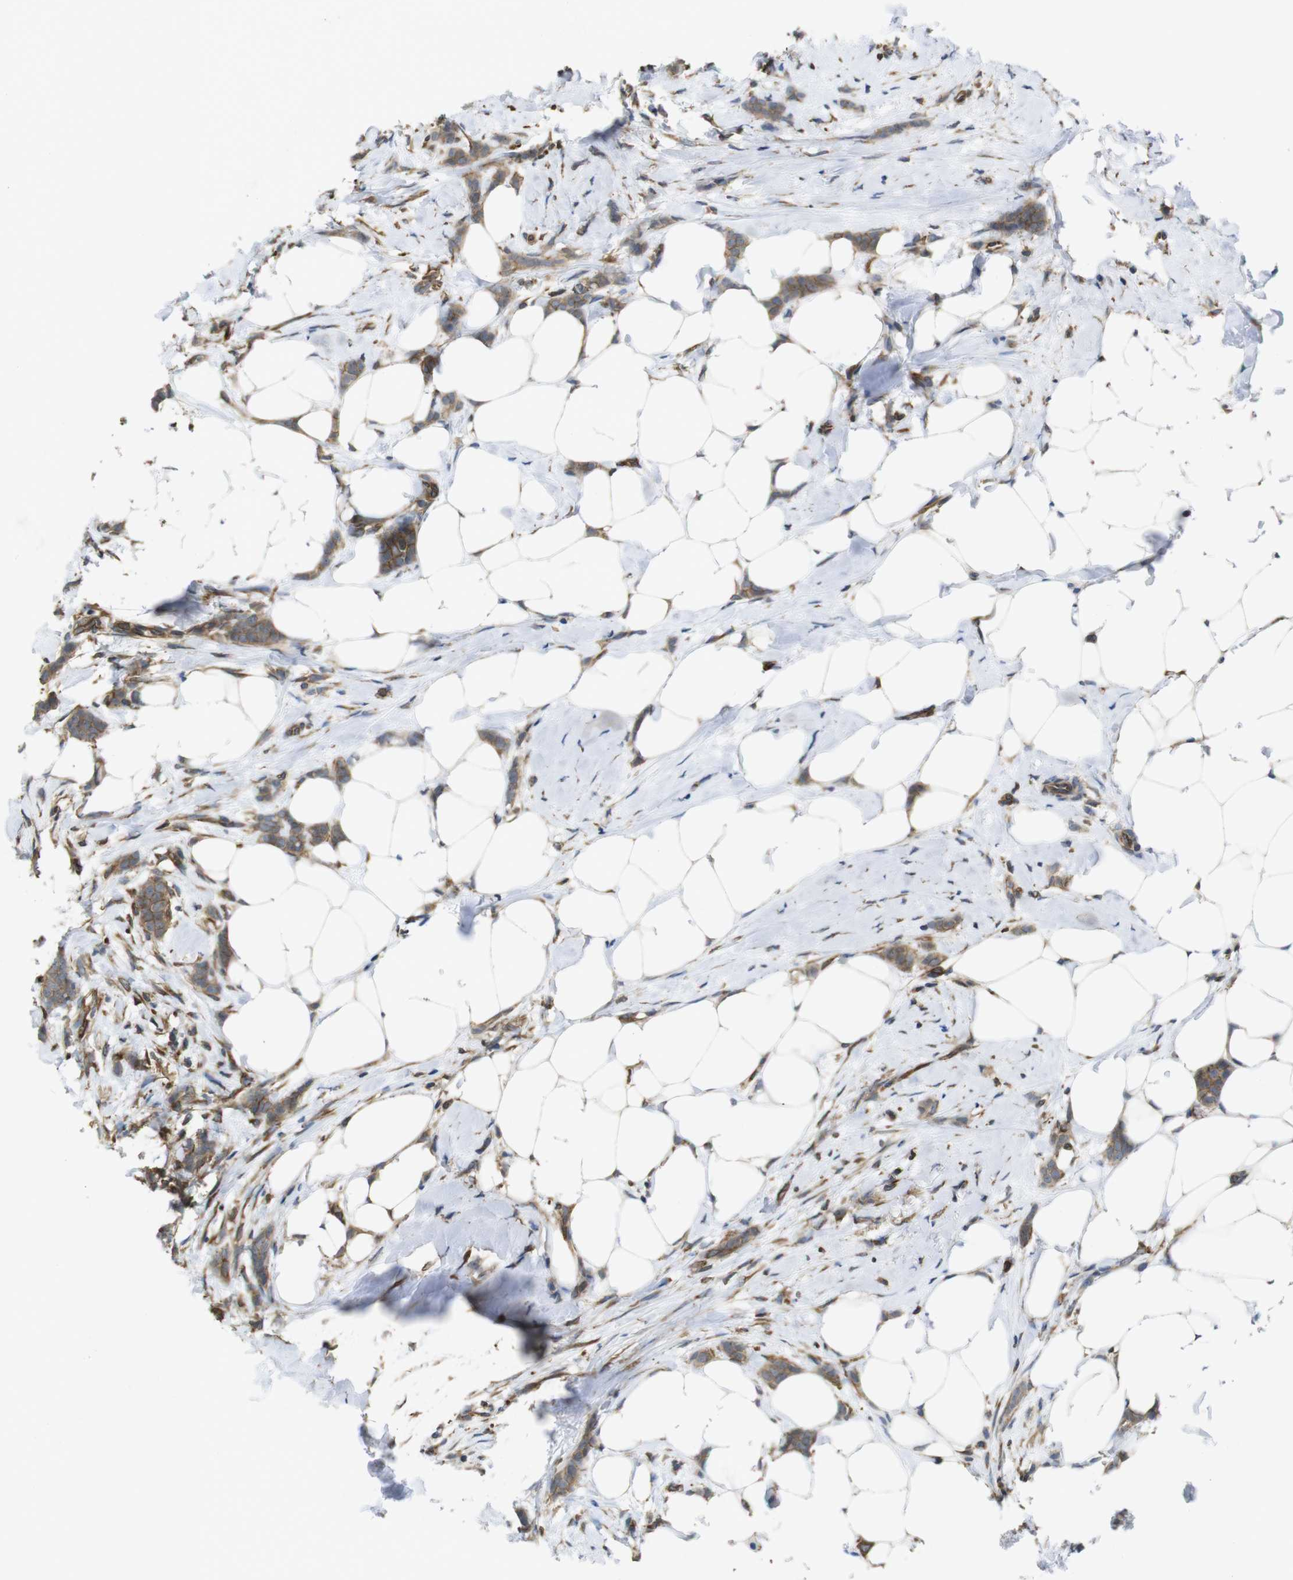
{"staining": {"intensity": "moderate", "quantity": ">75%", "location": "cytoplasmic/membranous"}, "tissue": "breast cancer", "cell_type": "Tumor cells", "image_type": "cancer", "snomed": [{"axis": "morphology", "description": "Lobular carcinoma, in situ"}, {"axis": "morphology", "description": "Lobular carcinoma"}, {"axis": "topography", "description": "Breast"}], "caption": "A medium amount of moderate cytoplasmic/membranous positivity is present in approximately >75% of tumor cells in breast cancer tissue.", "gene": "ZDHHC5", "patient": {"sex": "female", "age": 41}}